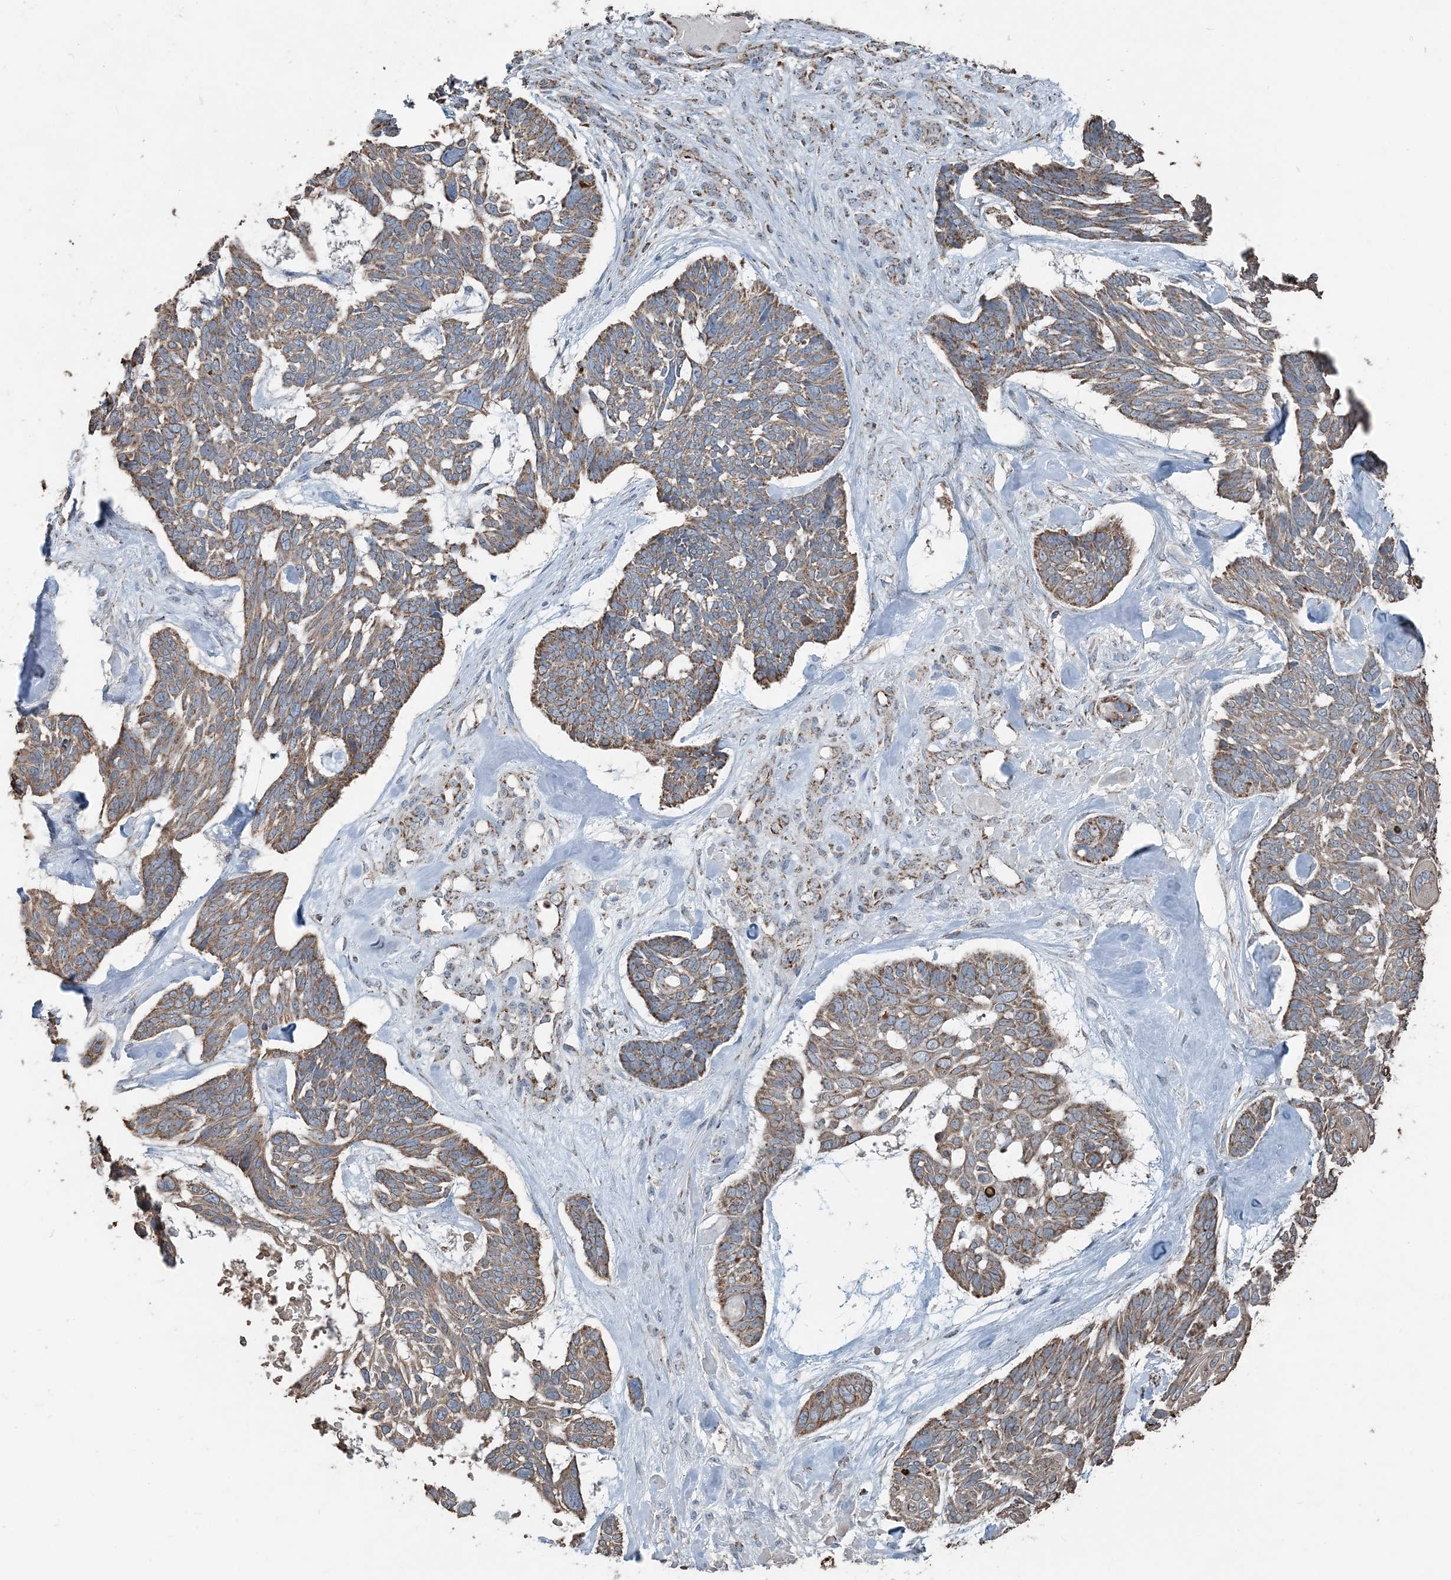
{"staining": {"intensity": "moderate", "quantity": ">75%", "location": "cytoplasmic/membranous"}, "tissue": "skin cancer", "cell_type": "Tumor cells", "image_type": "cancer", "snomed": [{"axis": "morphology", "description": "Basal cell carcinoma"}, {"axis": "topography", "description": "Skin"}], "caption": "The histopathology image displays immunohistochemical staining of skin basal cell carcinoma. There is moderate cytoplasmic/membranous staining is present in about >75% of tumor cells.", "gene": "SUCLG1", "patient": {"sex": "male", "age": 88}}